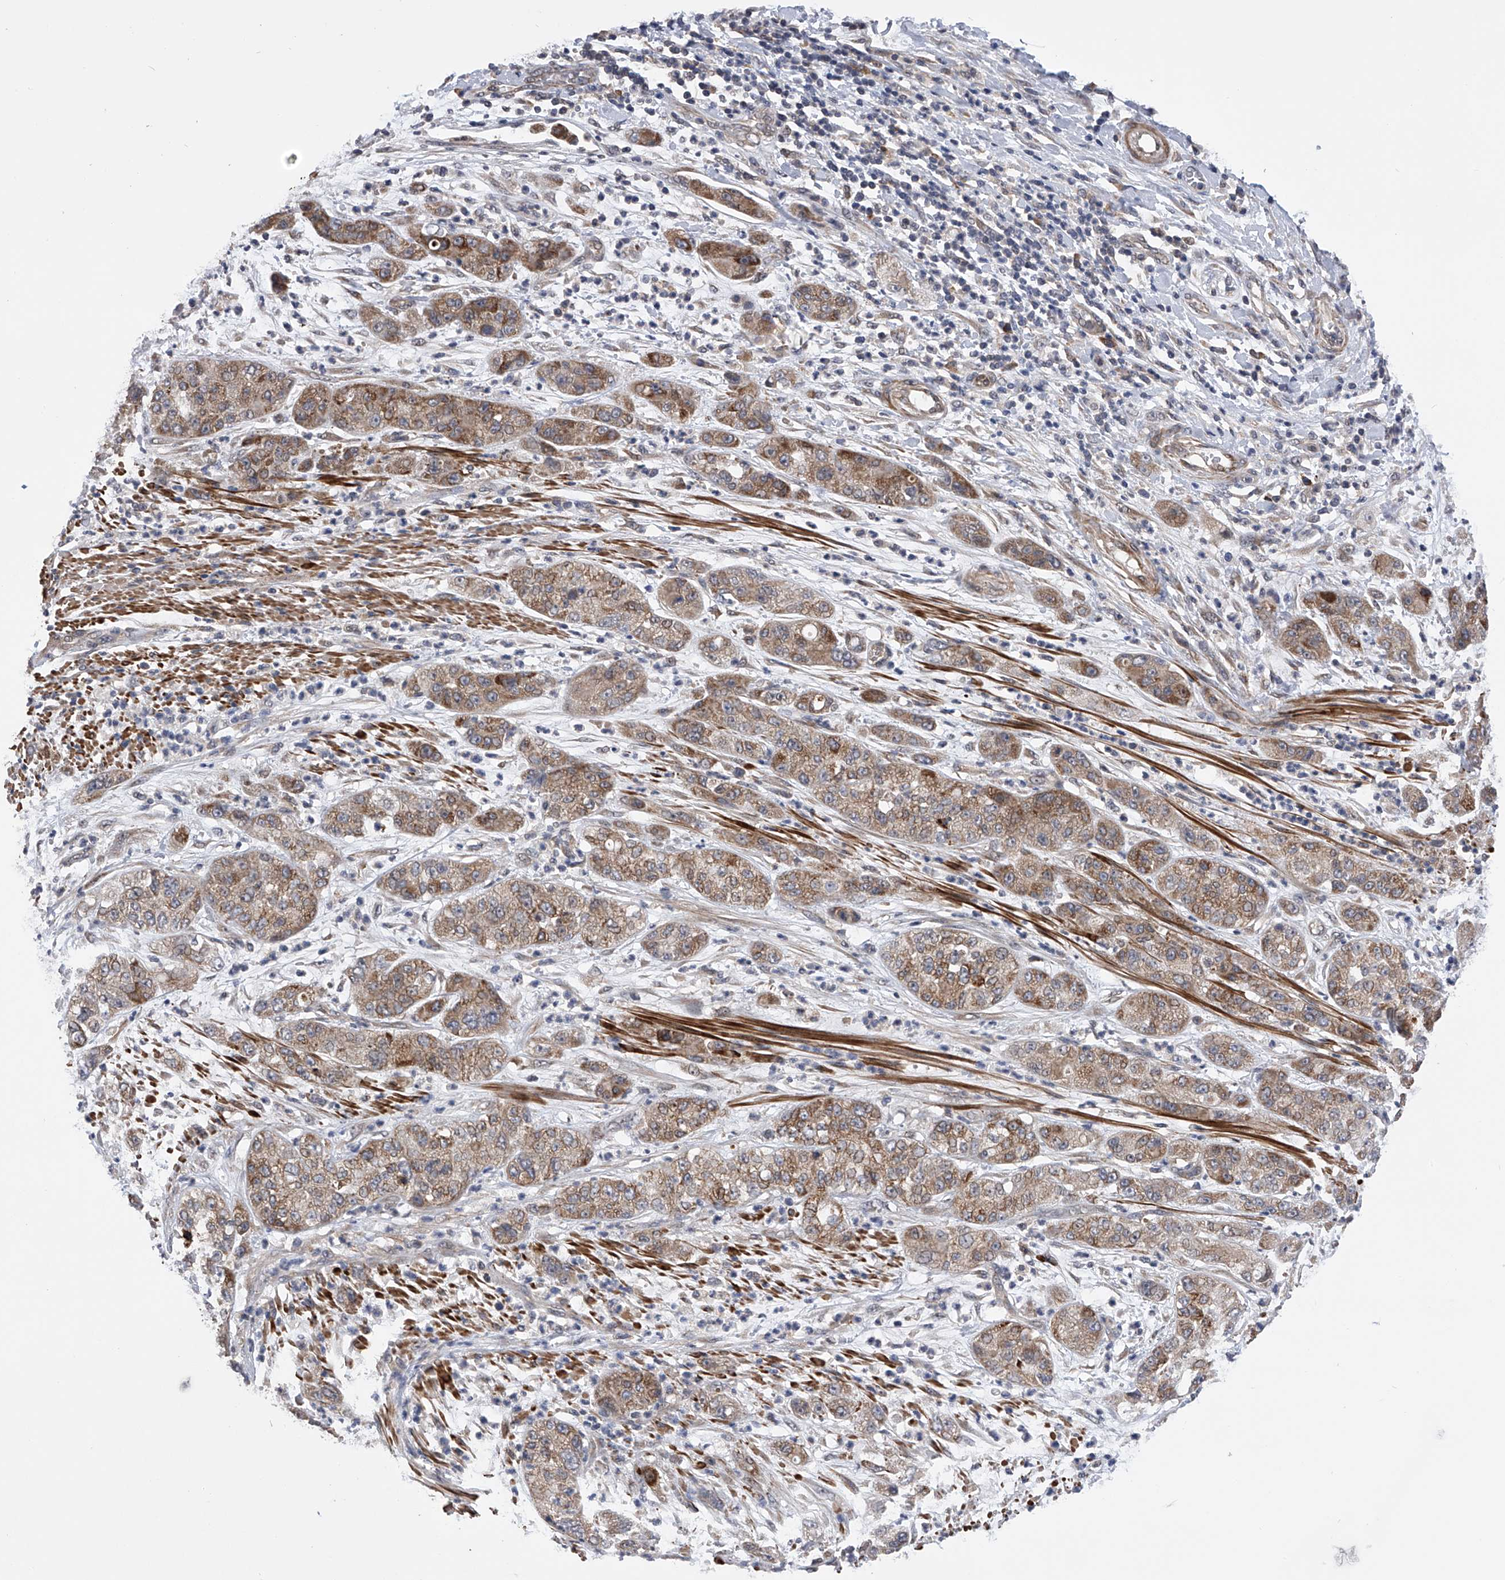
{"staining": {"intensity": "moderate", "quantity": ">75%", "location": "cytoplasmic/membranous"}, "tissue": "pancreatic cancer", "cell_type": "Tumor cells", "image_type": "cancer", "snomed": [{"axis": "morphology", "description": "Adenocarcinoma, NOS"}, {"axis": "topography", "description": "Pancreas"}], "caption": "Protein staining reveals moderate cytoplasmic/membranous positivity in approximately >75% of tumor cells in adenocarcinoma (pancreatic).", "gene": "SPOCK1", "patient": {"sex": "female", "age": 78}}